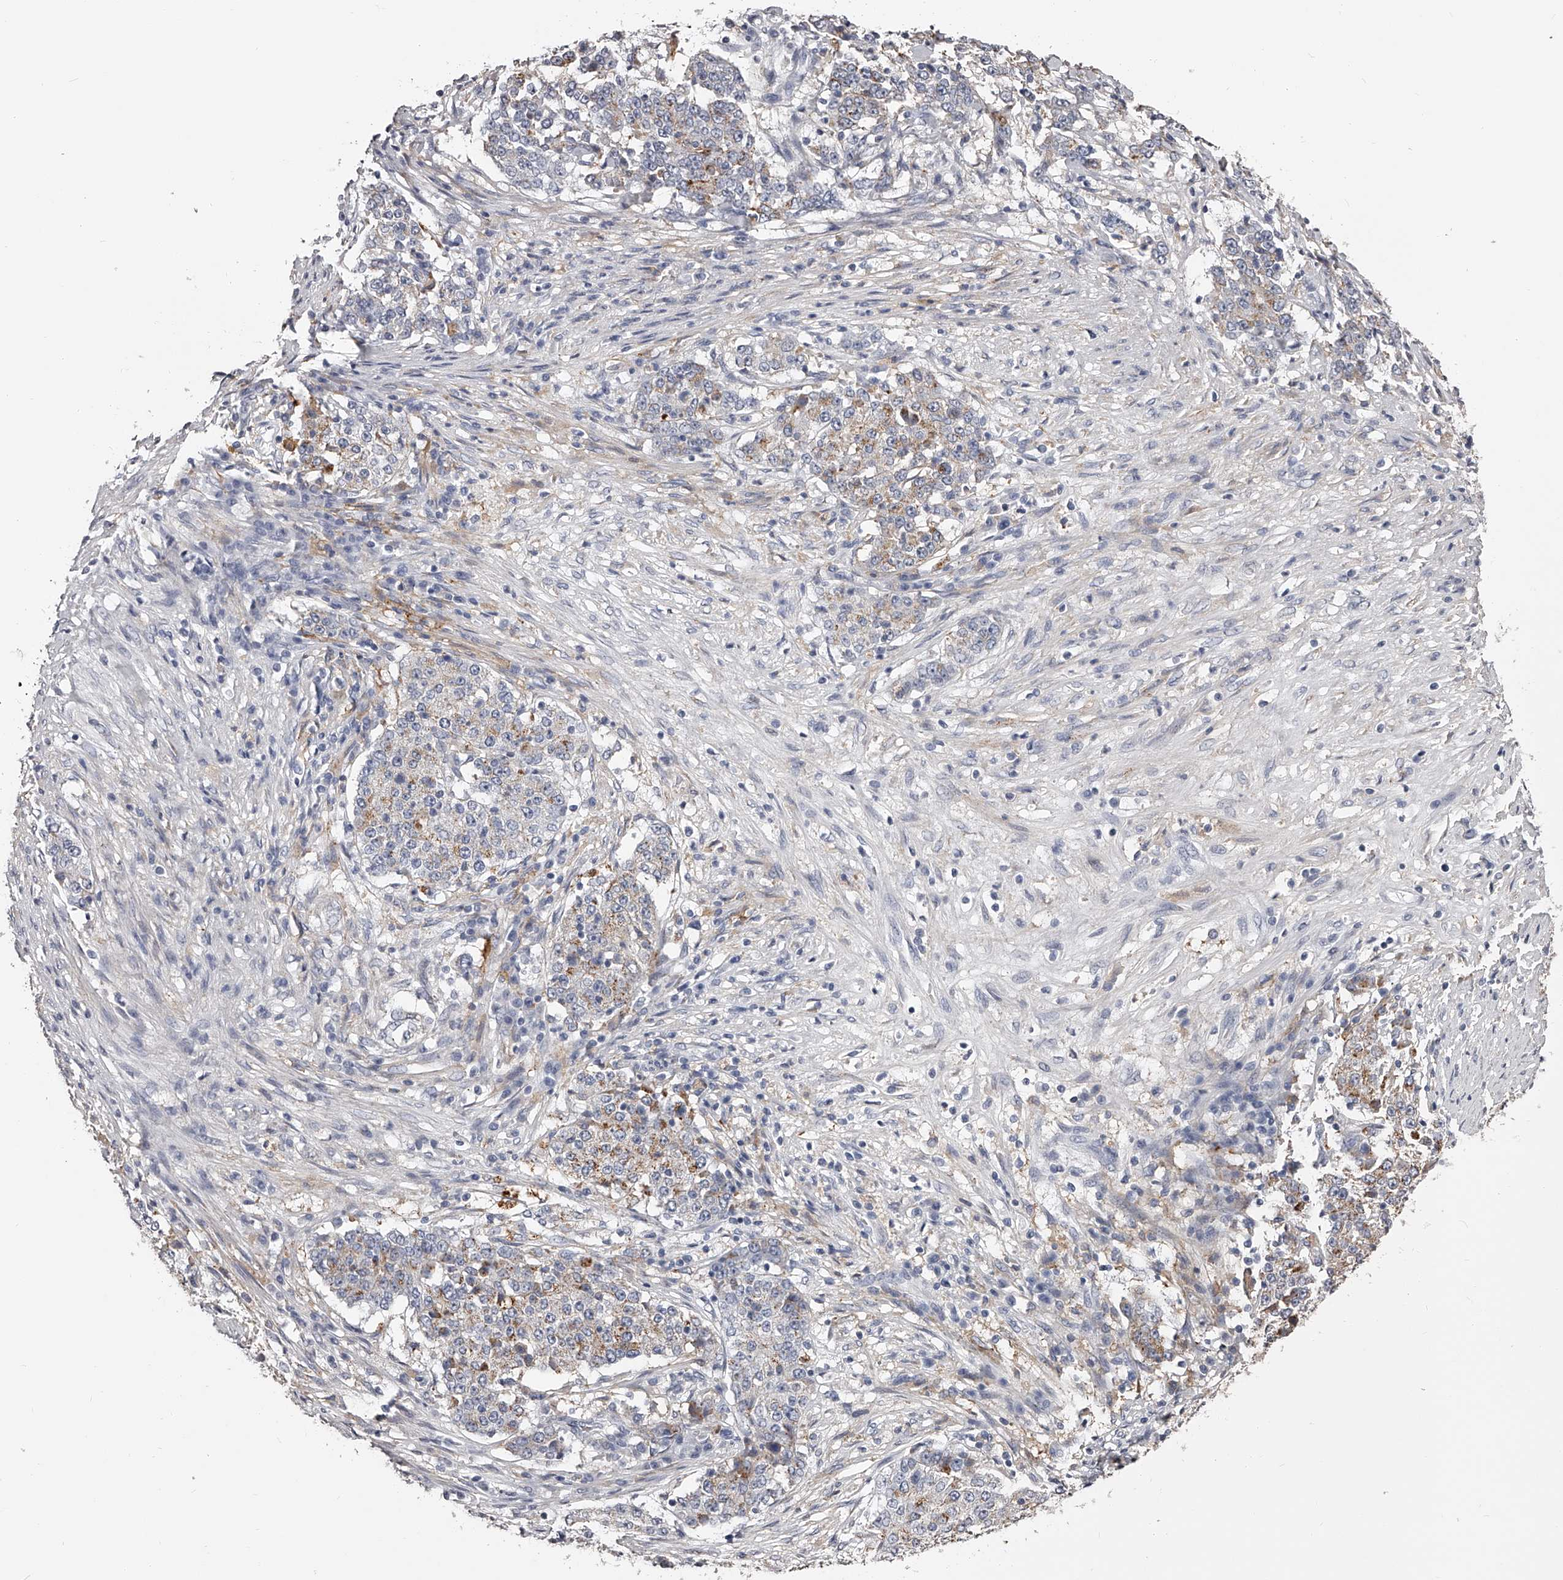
{"staining": {"intensity": "moderate", "quantity": "<25%", "location": "cytoplasmic/membranous"}, "tissue": "stomach cancer", "cell_type": "Tumor cells", "image_type": "cancer", "snomed": [{"axis": "morphology", "description": "Adenocarcinoma, NOS"}, {"axis": "topography", "description": "Stomach"}], "caption": "This histopathology image demonstrates adenocarcinoma (stomach) stained with immunohistochemistry (IHC) to label a protein in brown. The cytoplasmic/membranous of tumor cells show moderate positivity for the protein. Nuclei are counter-stained blue.", "gene": "PACSIN1", "patient": {"sex": "male", "age": 59}}